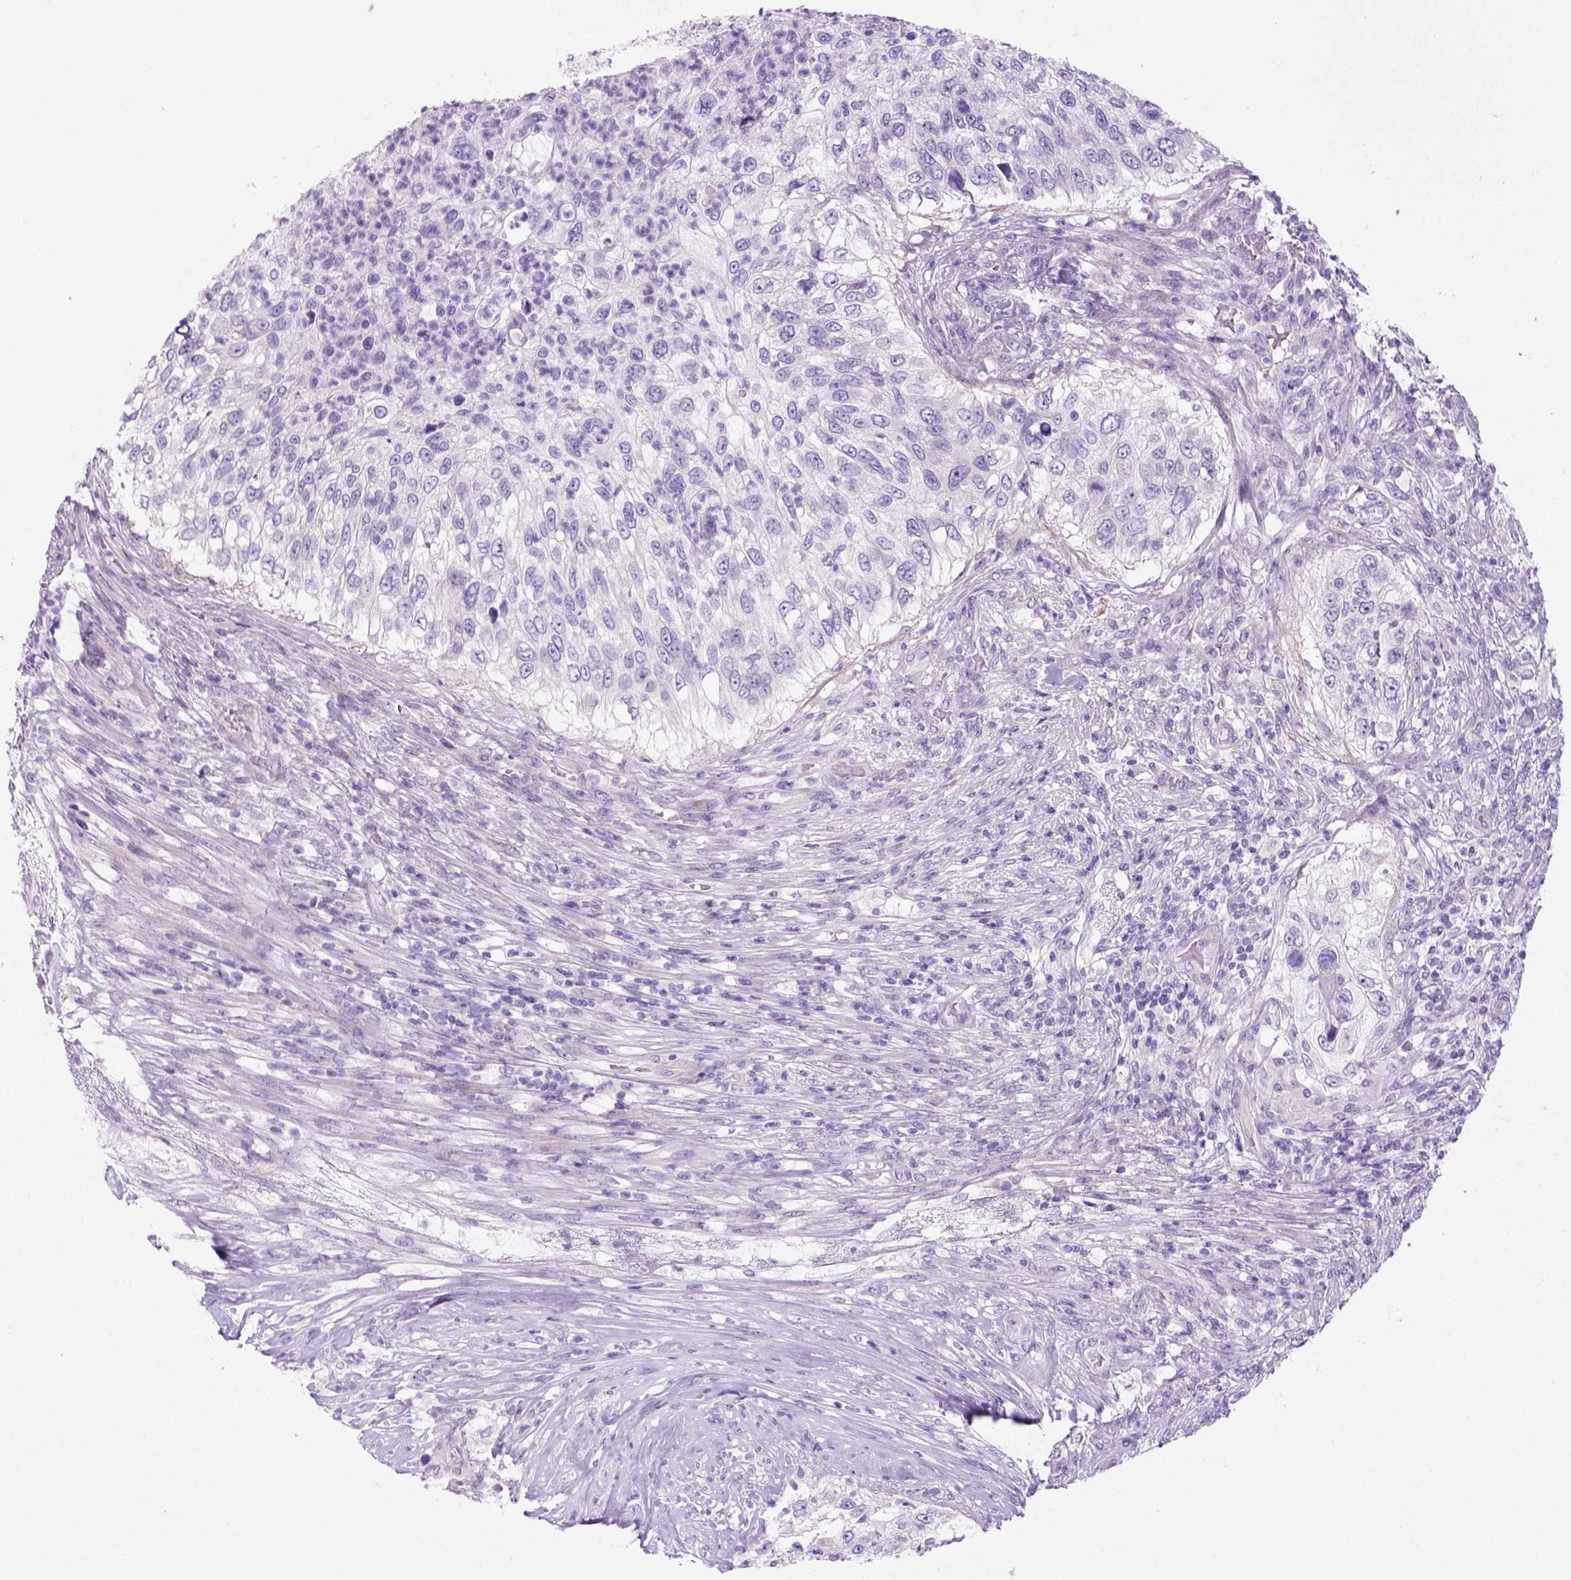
{"staining": {"intensity": "negative", "quantity": "none", "location": "none"}, "tissue": "urothelial cancer", "cell_type": "Tumor cells", "image_type": "cancer", "snomed": [{"axis": "morphology", "description": "Urothelial carcinoma, High grade"}, {"axis": "topography", "description": "Urinary bladder"}], "caption": "Protein analysis of urothelial cancer displays no significant expression in tumor cells.", "gene": "DNAH11", "patient": {"sex": "female", "age": 60}}